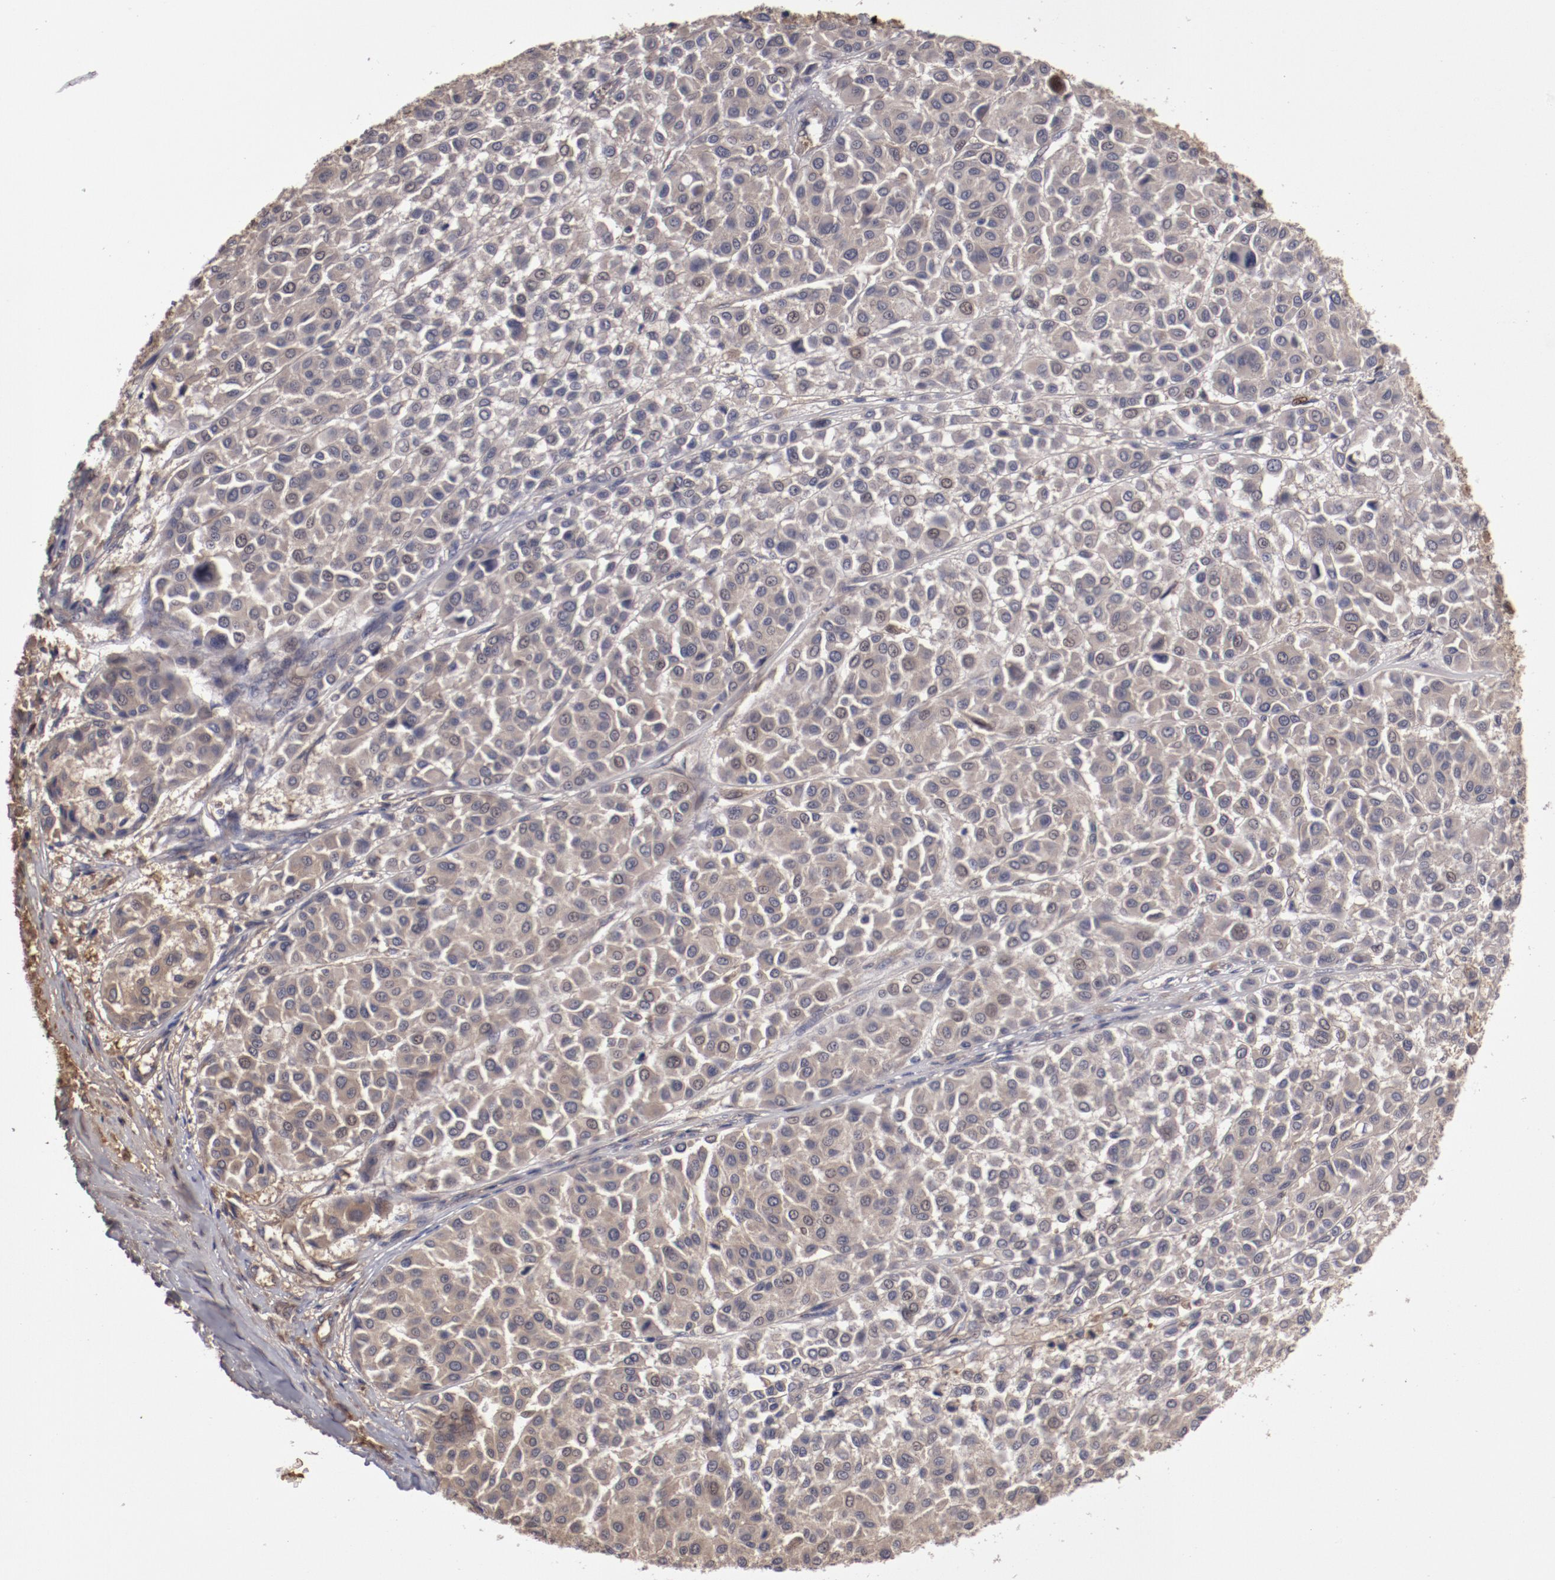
{"staining": {"intensity": "weak", "quantity": "<25%", "location": "cytoplasmic/membranous"}, "tissue": "melanoma", "cell_type": "Tumor cells", "image_type": "cancer", "snomed": [{"axis": "morphology", "description": "Malignant melanoma, Metastatic site"}, {"axis": "topography", "description": "Soft tissue"}], "caption": "IHC histopathology image of neoplastic tissue: human melanoma stained with DAB (3,3'-diaminobenzidine) shows no significant protein staining in tumor cells. (DAB immunohistochemistry (IHC) visualized using brightfield microscopy, high magnification).", "gene": "CP", "patient": {"sex": "male", "age": 41}}